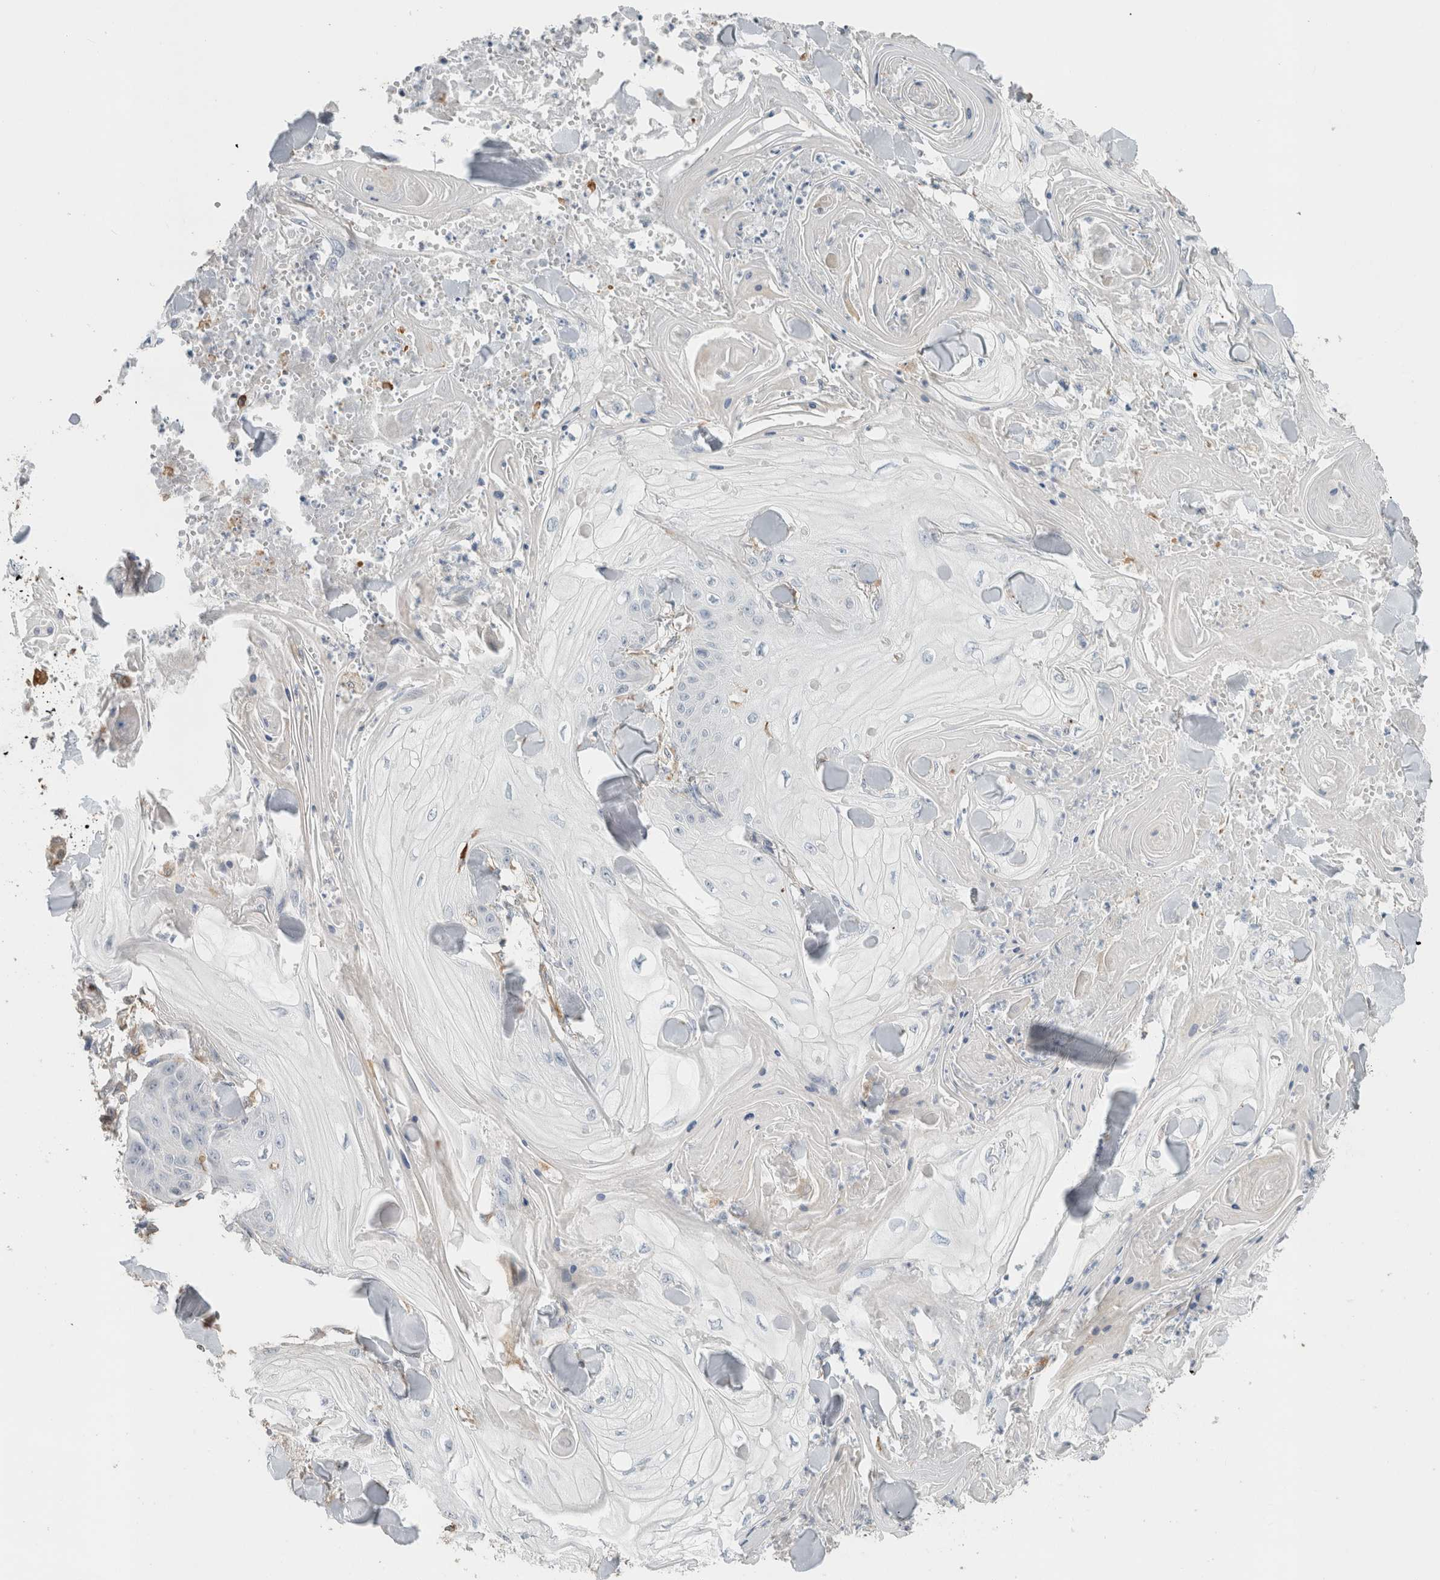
{"staining": {"intensity": "negative", "quantity": "none", "location": "none"}, "tissue": "skin cancer", "cell_type": "Tumor cells", "image_type": "cancer", "snomed": [{"axis": "morphology", "description": "Squamous cell carcinoma, NOS"}, {"axis": "topography", "description": "Skin"}], "caption": "Skin cancer was stained to show a protein in brown. There is no significant staining in tumor cells.", "gene": "LY86", "patient": {"sex": "male", "age": 74}}